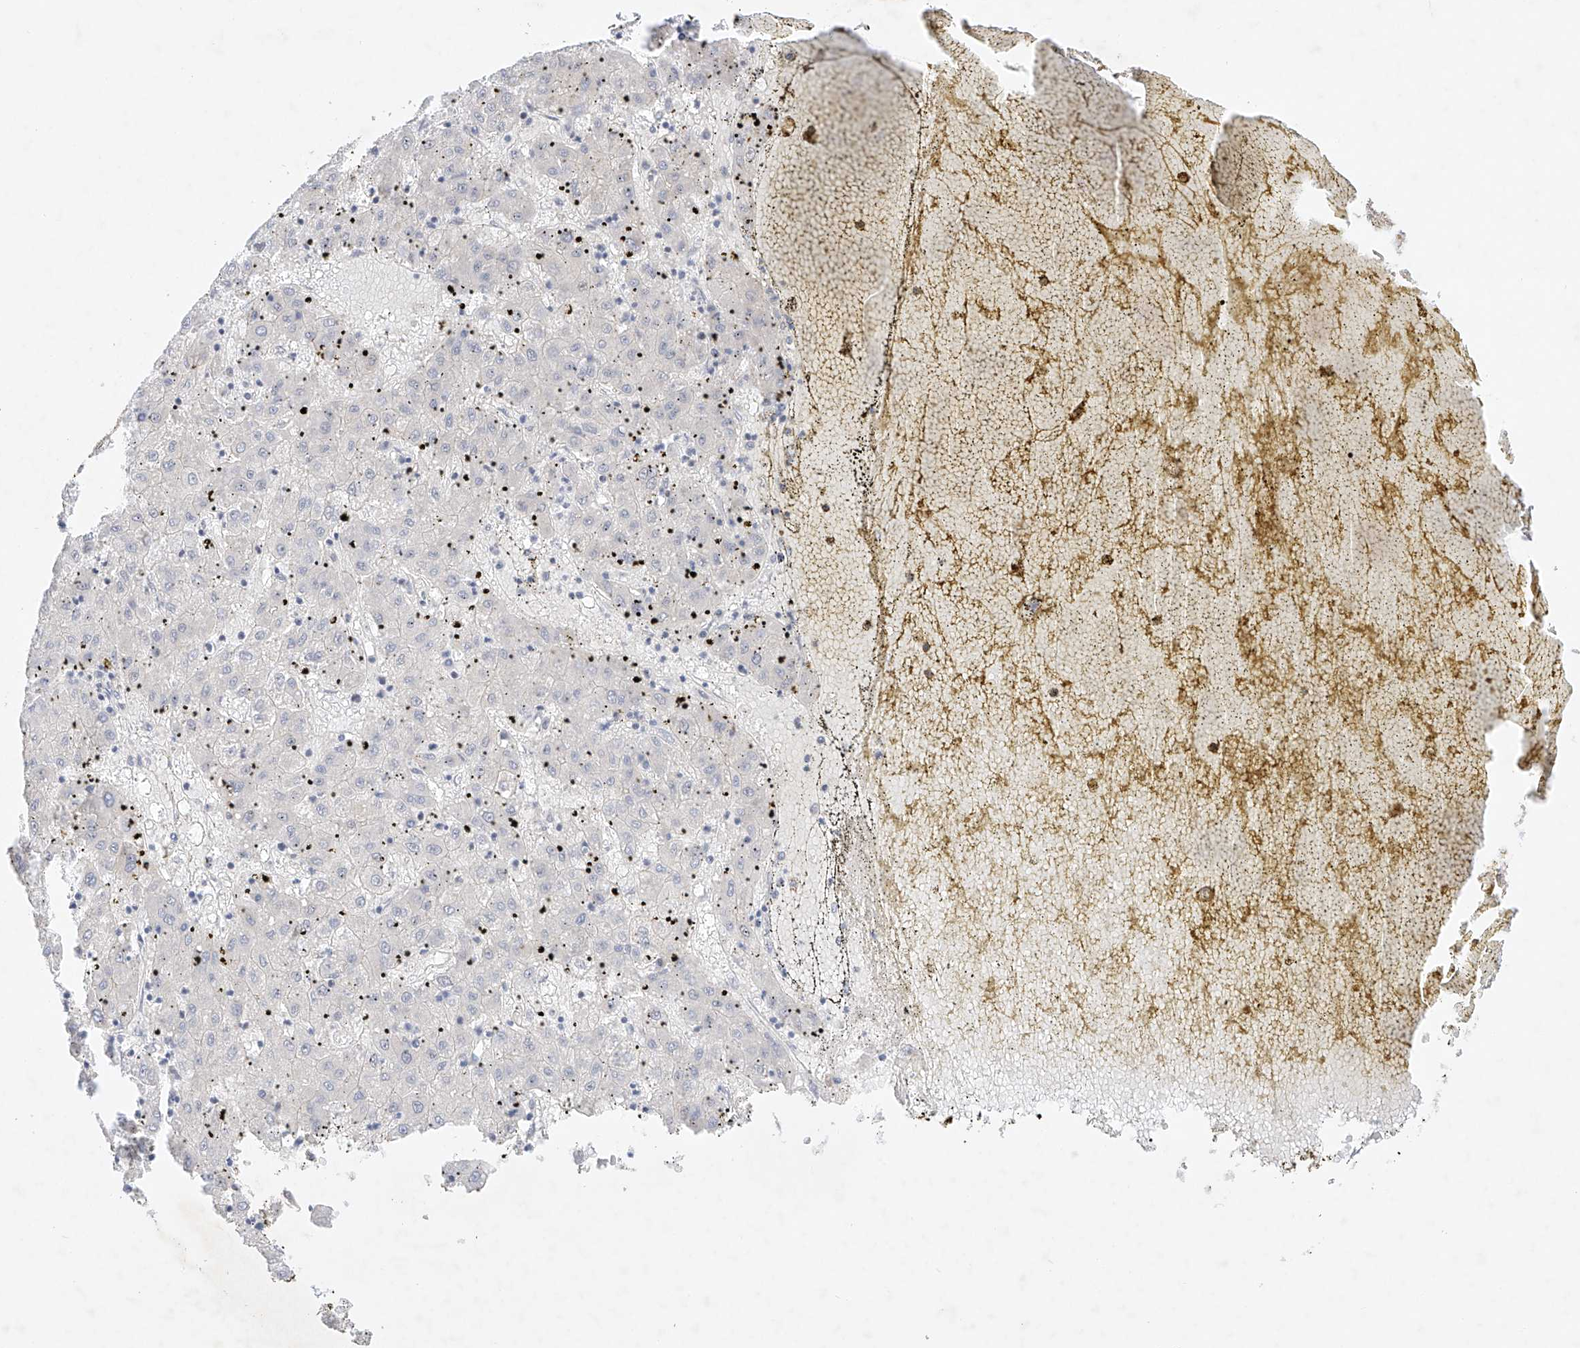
{"staining": {"intensity": "negative", "quantity": "none", "location": "none"}, "tissue": "liver cancer", "cell_type": "Tumor cells", "image_type": "cancer", "snomed": [{"axis": "morphology", "description": "Carcinoma, Hepatocellular, NOS"}, {"axis": "topography", "description": "Liver"}], "caption": "Immunohistochemistry of human liver cancer reveals no positivity in tumor cells.", "gene": "TSR2", "patient": {"sex": "male", "age": 72}}